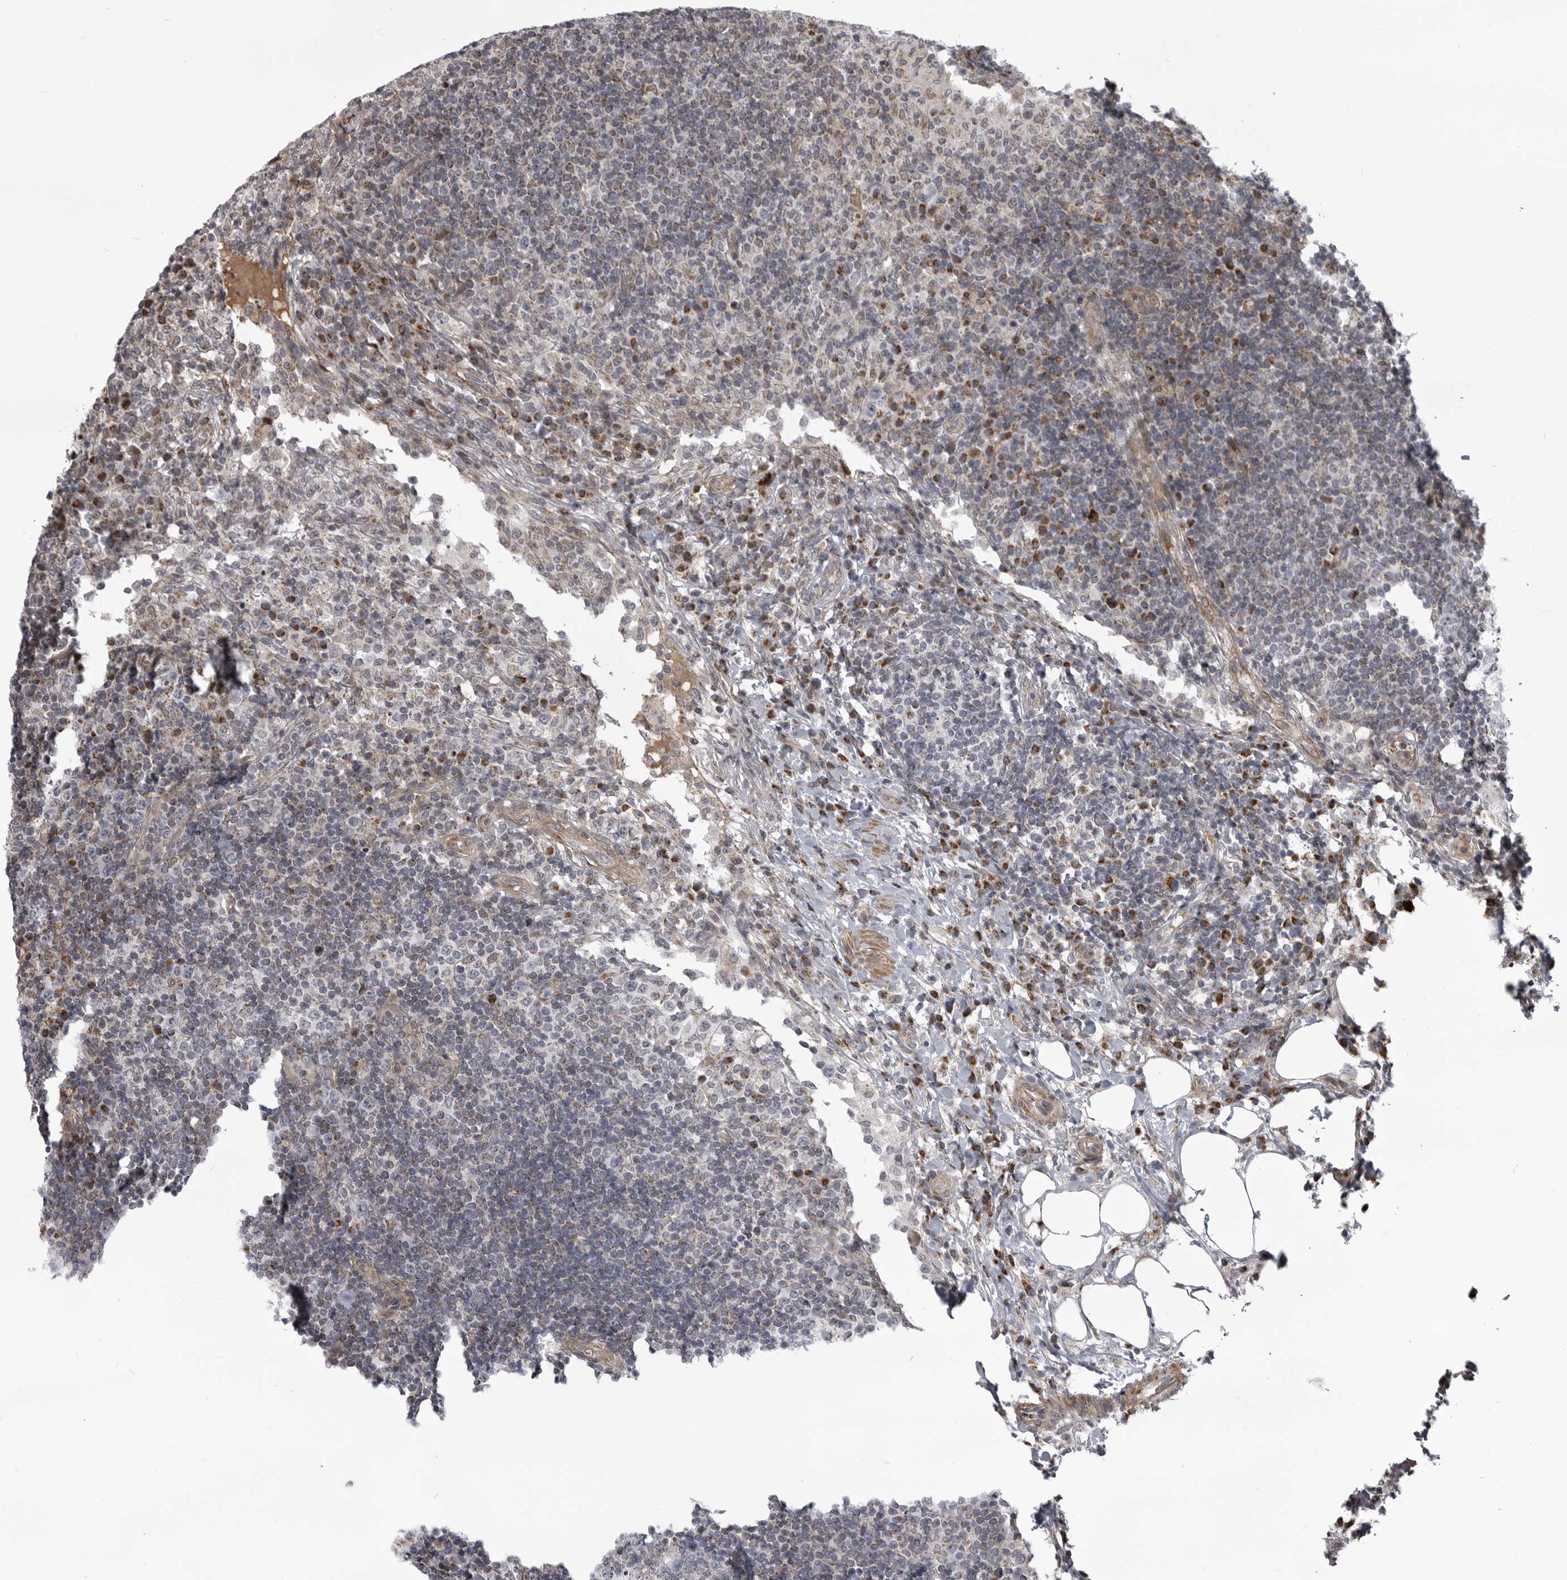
{"staining": {"intensity": "moderate", "quantity": "<25%", "location": "cytoplasmic/membranous"}, "tissue": "lymph node", "cell_type": "Germinal center cells", "image_type": "normal", "snomed": [{"axis": "morphology", "description": "Normal tissue, NOS"}, {"axis": "topography", "description": "Lymph node"}], "caption": "Normal lymph node exhibits moderate cytoplasmic/membranous positivity in about <25% of germinal center cells, visualized by immunohistochemistry.", "gene": "TMPRSS11F", "patient": {"sex": "female", "age": 53}}